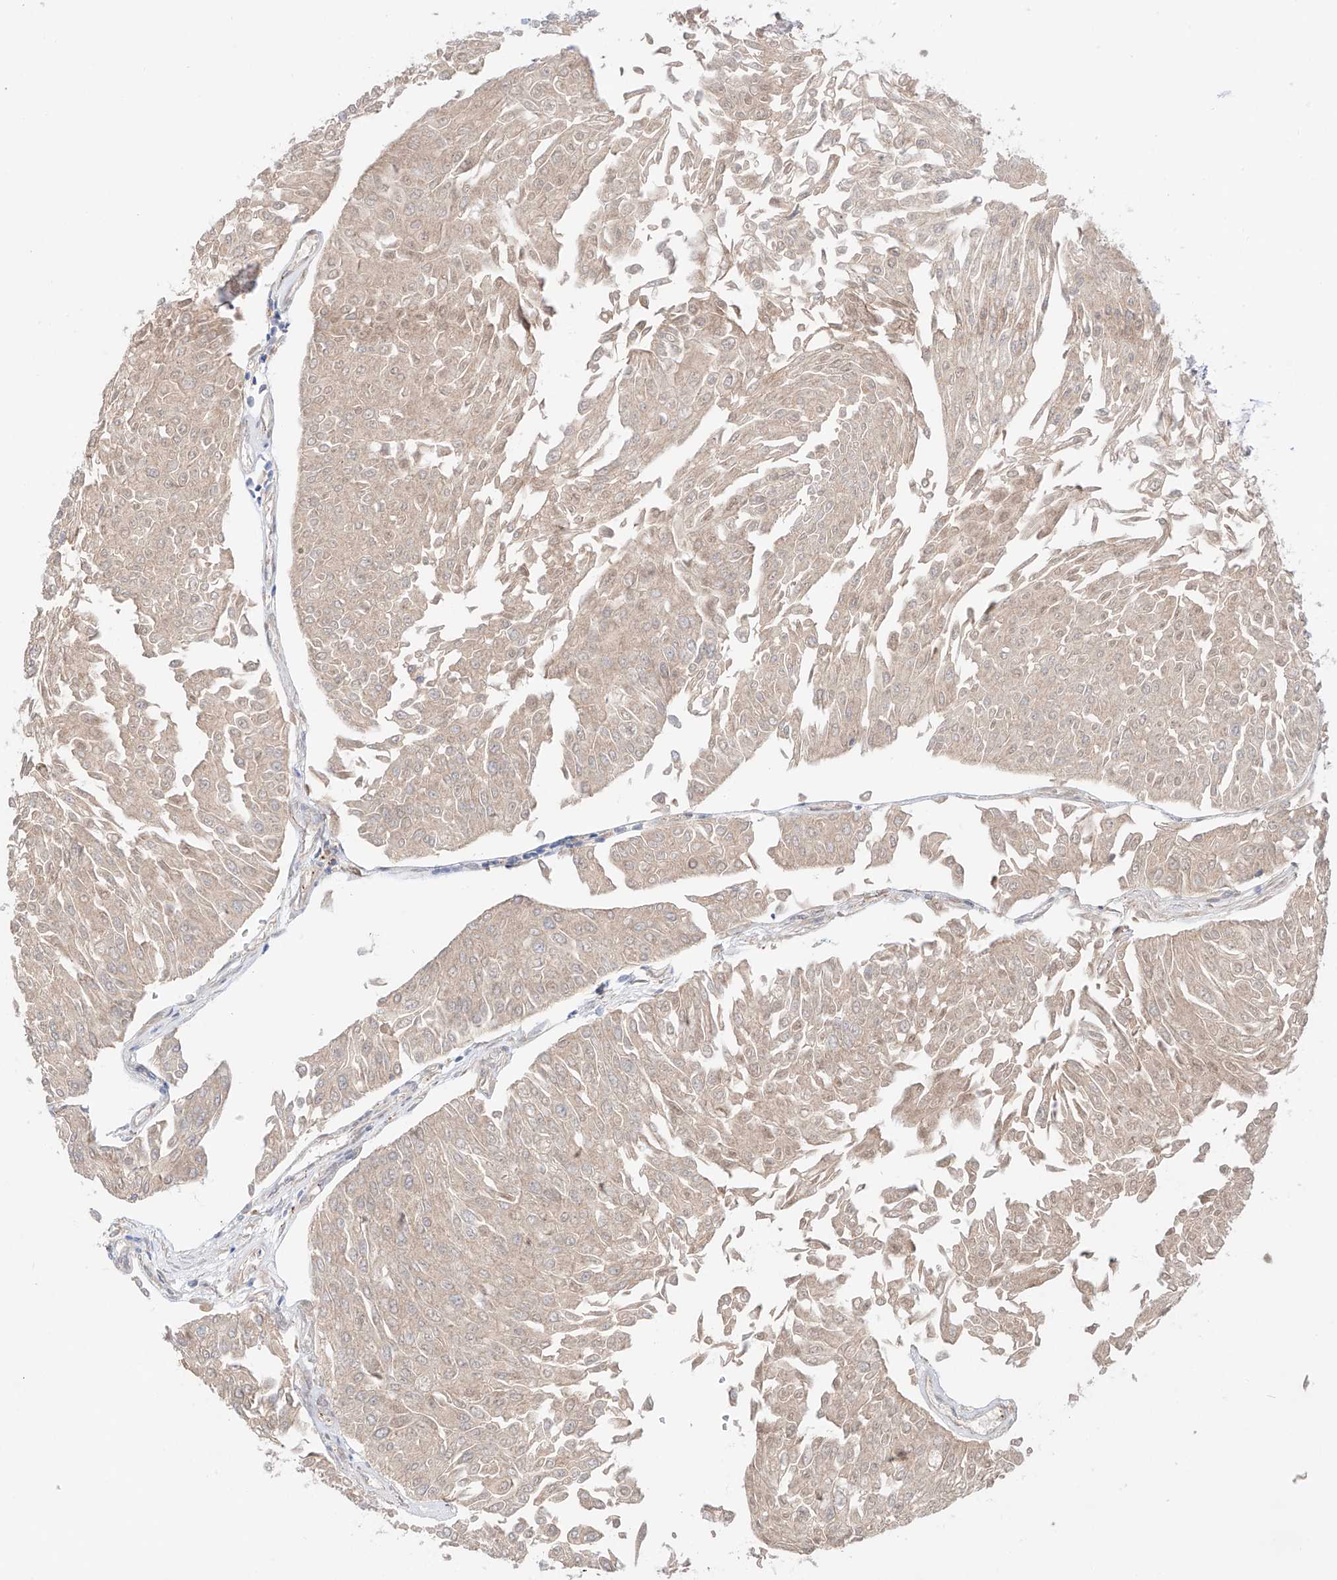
{"staining": {"intensity": "weak", "quantity": ">75%", "location": "cytoplasmic/membranous"}, "tissue": "urothelial cancer", "cell_type": "Tumor cells", "image_type": "cancer", "snomed": [{"axis": "morphology", "description": "Urothelial carcinoma, Low grade"}, {"axis": "topography", "description": "Urinary bladder"}], "caption": "Brown immunohistochemical staining in human urothelial cancer shows weak cytoplasmic/membranous expression in approximately >75% of tumor cells.", "gene": "PGGT1B", "patient": {"sex": "male", "age": 67}}